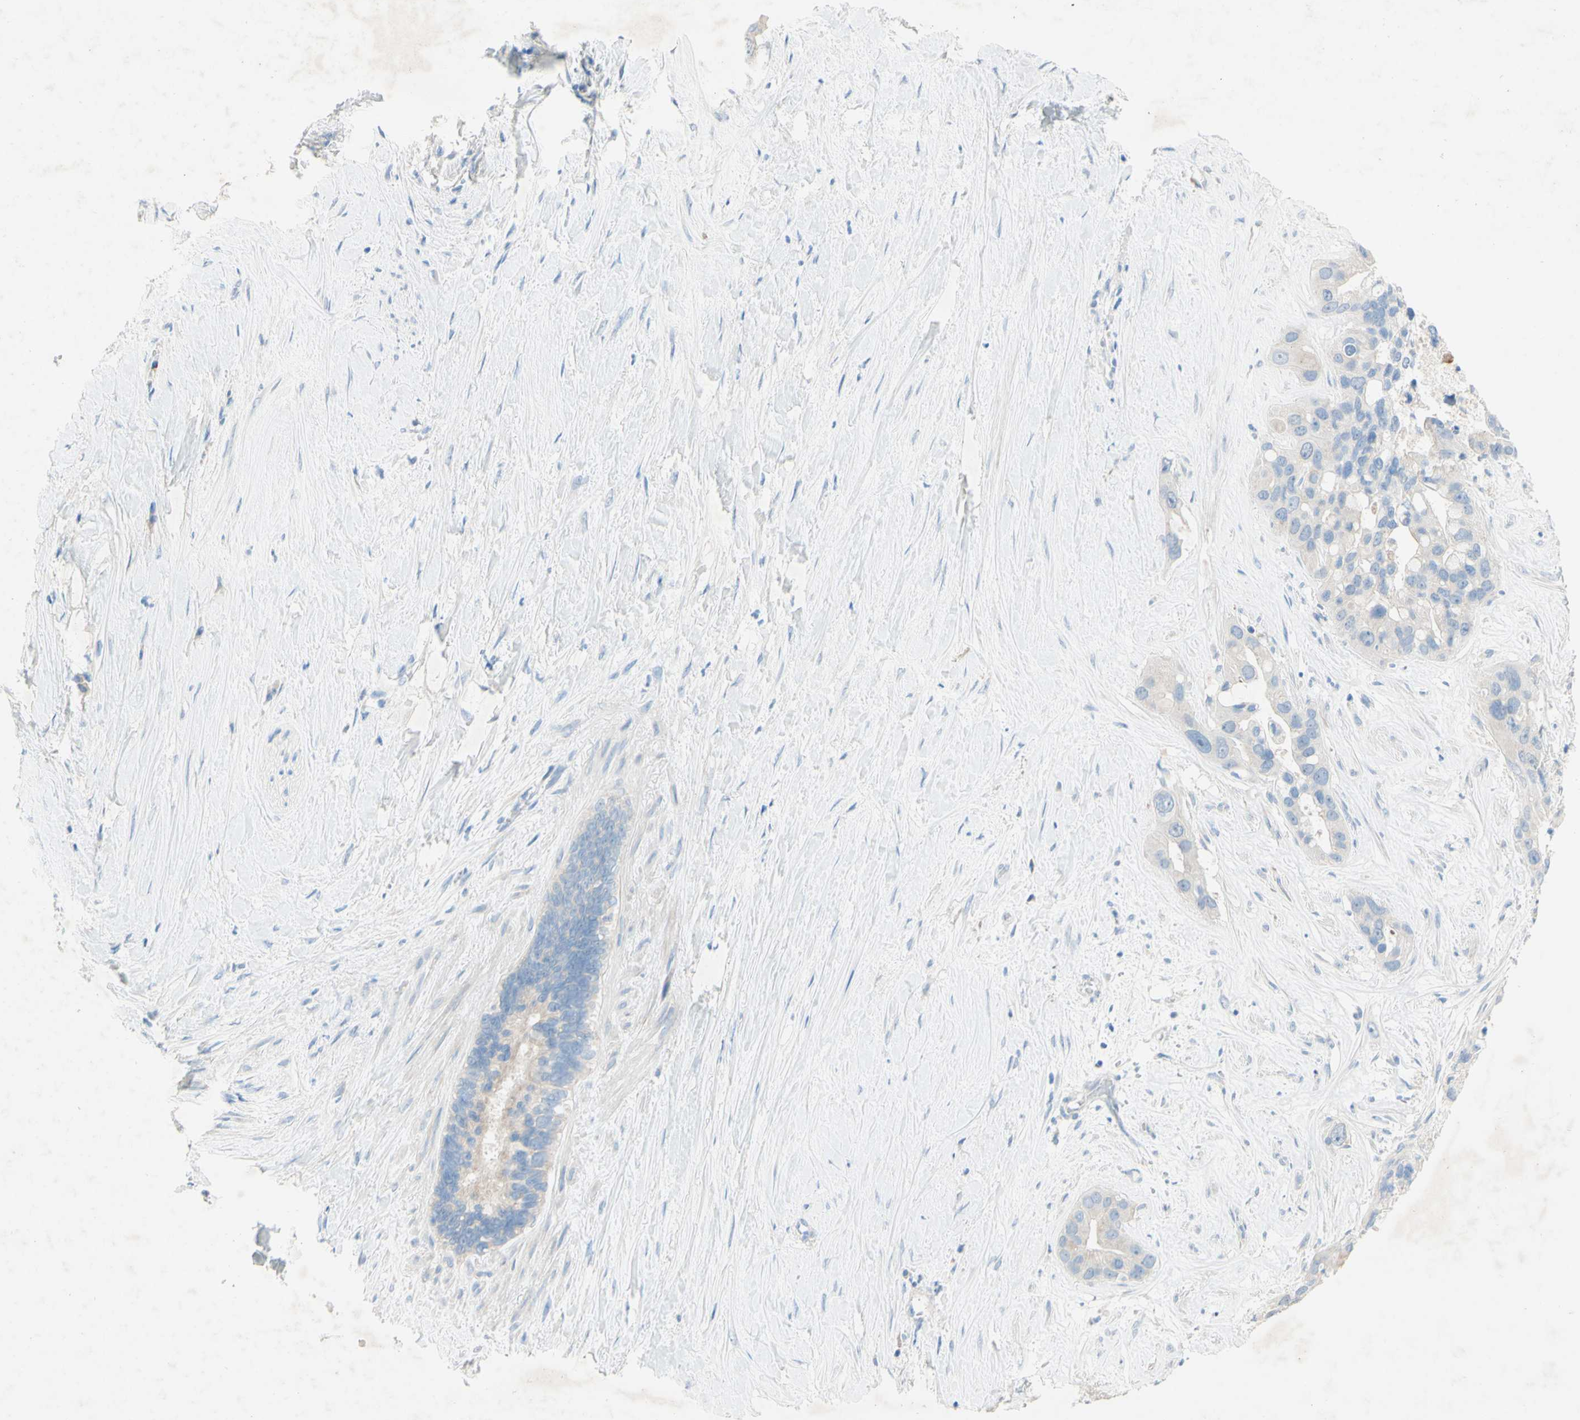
{"staining": {"intensity": "negative", "quantity": "none", "location": "none"}, "tissue": "liver cancer", "cell_type": "Tumor cells", "image_type": "cancer", "snomed": [{"axis": "morphology", "description": "Cholangiocarcinoma"}, {"axis": "topography", "description": "Liver"}], "caption": "Cholangiocarcinoma (liver) was stained to show a protein in brown. There is no significant expression in tumor cells.", "gene": "ACADL", "patient": {"sex": "female", "age": 65}}